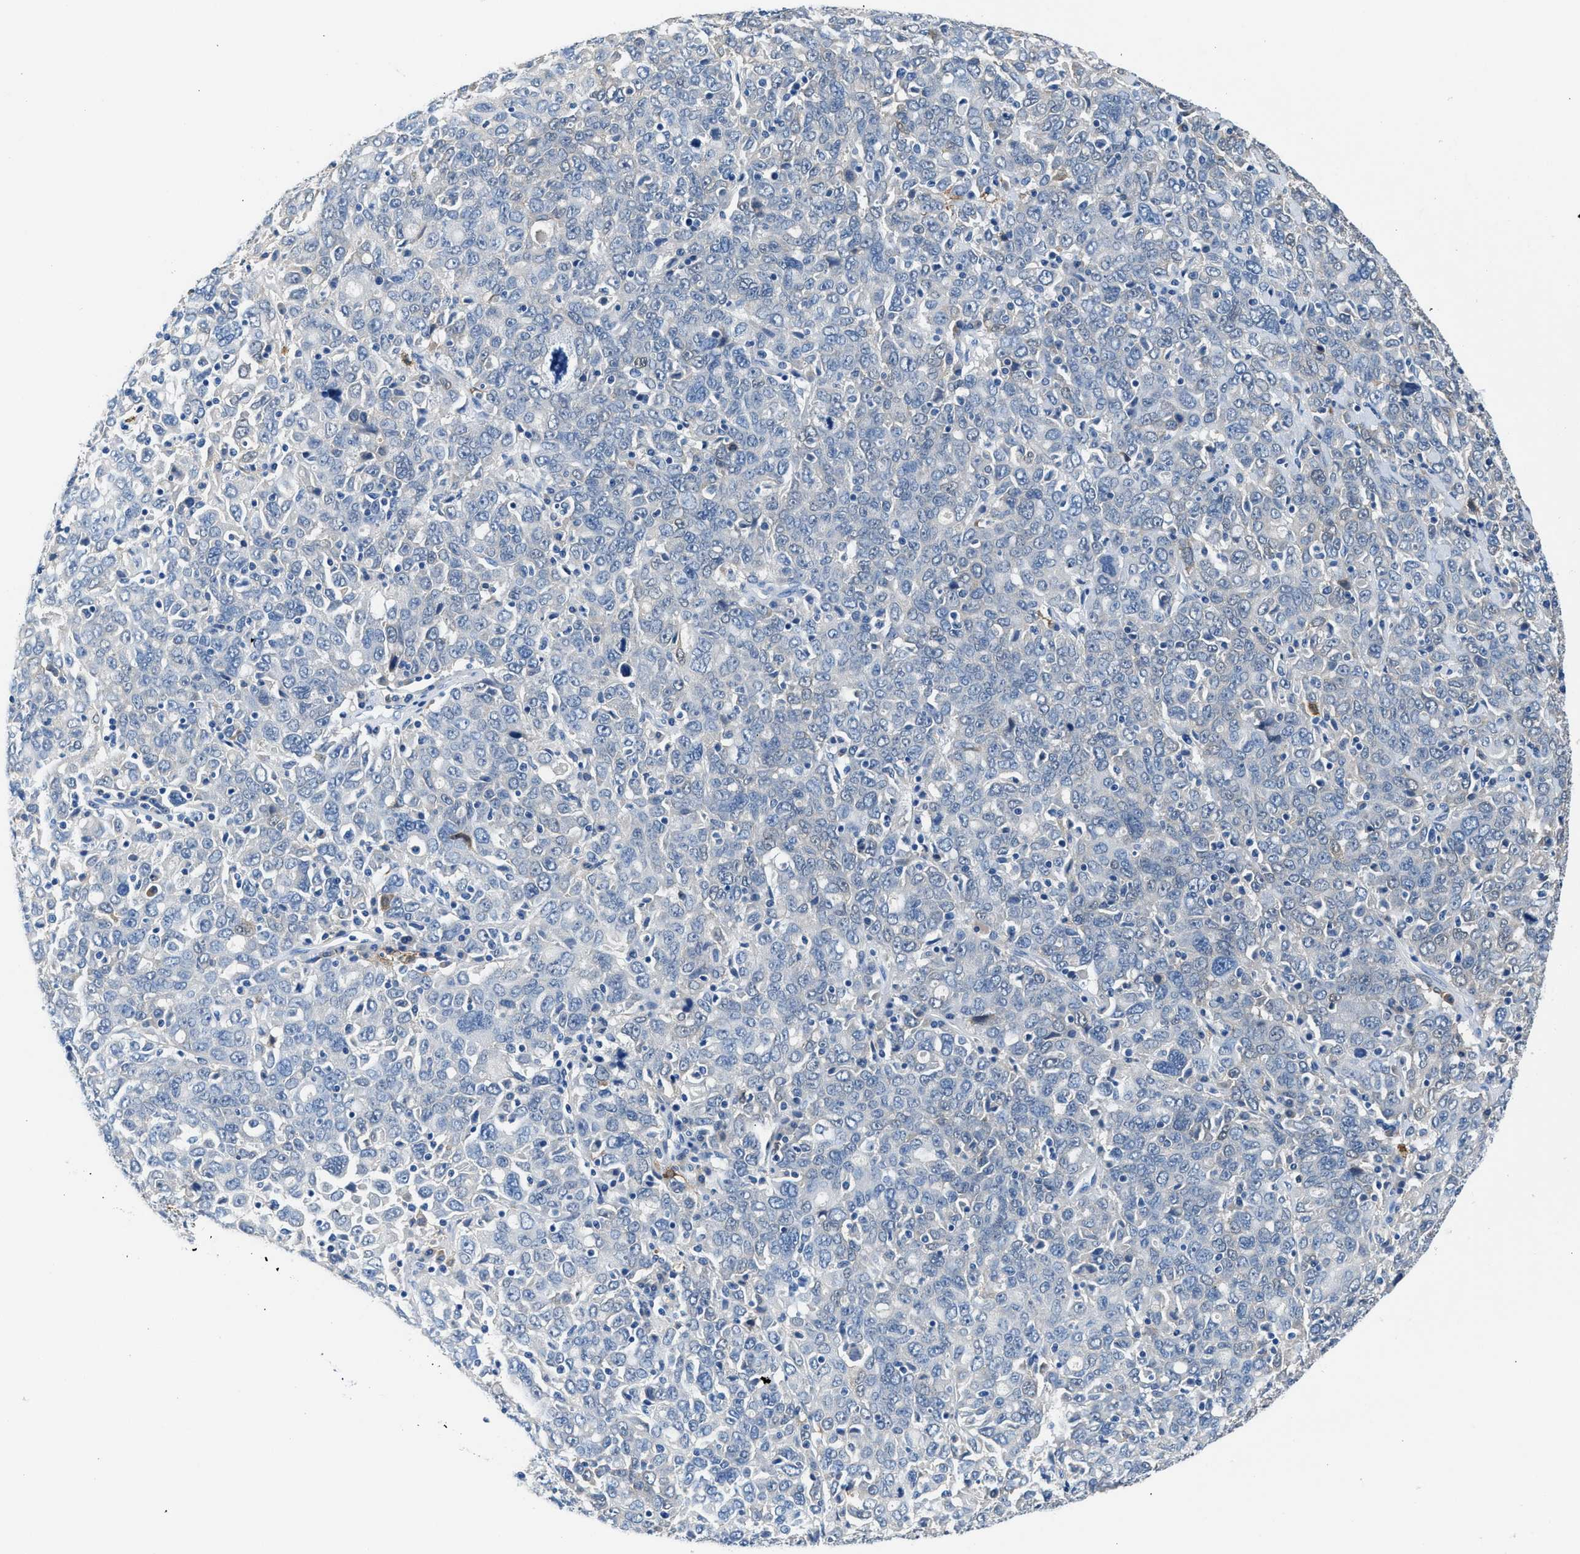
{"staining": {"intensity": "negative", "quantity": "none", "location": "none"}, "tissue": "ovarian cancer", "cell_type": "Tumor cells", "image_type": "cancer", "snomed": [{"axis": "morphology", "description": "Carcinoma, endometroid"}, {"axis": "topography", "description": "Ovary"}], "caption": "Tumor cells are negative for brown protein staining in ovarian cancer. Nuclei are stained in blue.", "gene": "FADS6", "patient": {"sex": "female", "age": 62}}